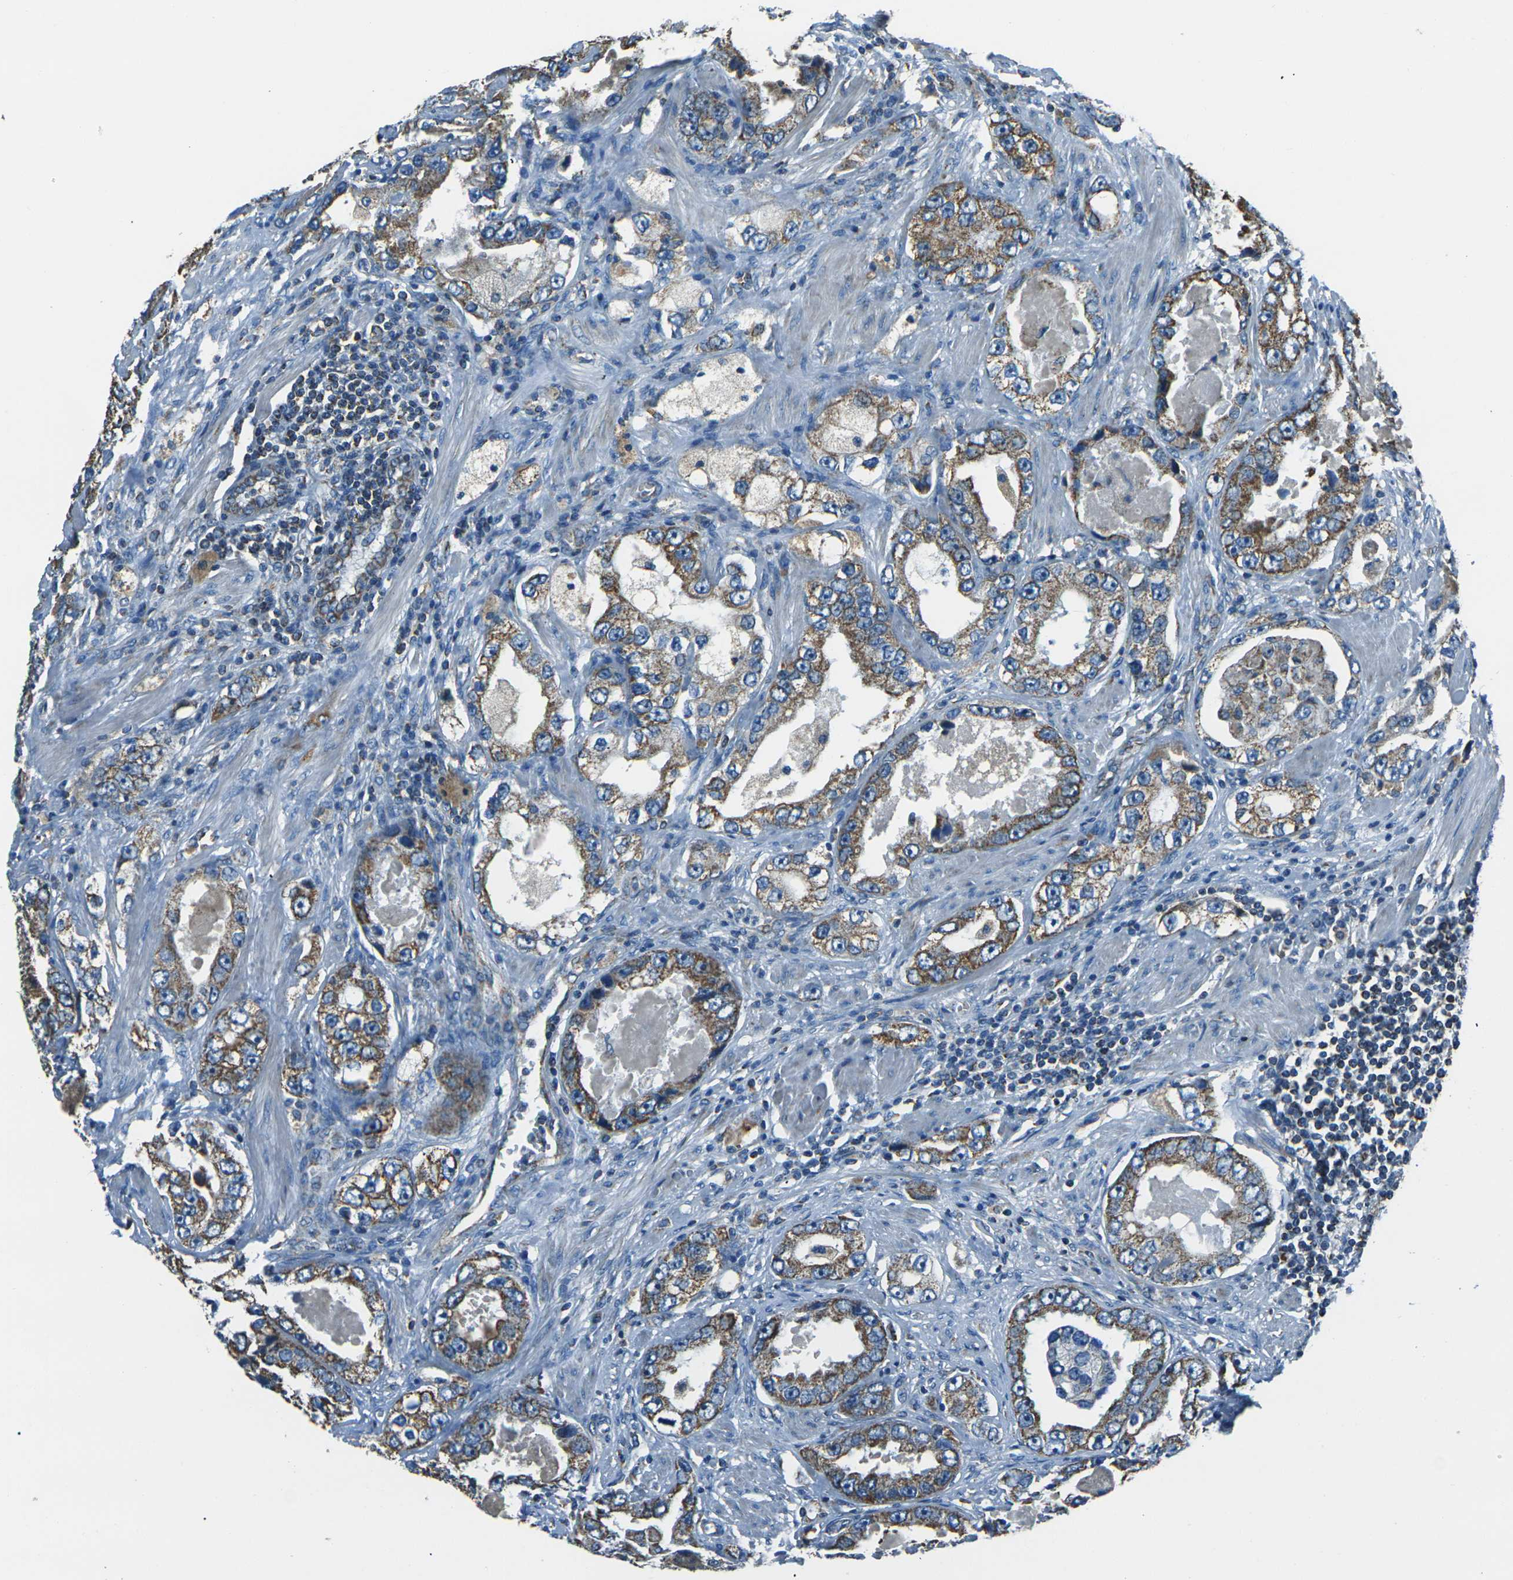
{"staining": {"intensity": "moderate", "quantity": ">75%", "location": "cytoplasmic/membranous"}, "tissue": "prostate cancer", "cell_type": "Tumor cells", "image_type": "cancer", "snomed": [{"axis": "morphology", "description": "Adenocarcinoma, High grade"}, {"axis": "topography", "description": "Prostate"}], "caption": "Immunohistochemical staining of prostate cancer (high-grade adenocarcinoma) shows medium levels of moderate cytoplasmic/membranous staining in approximately >75% of tumor cells.", "gene": "IRF3", "patient": {"sex": "male", "age": 63}}